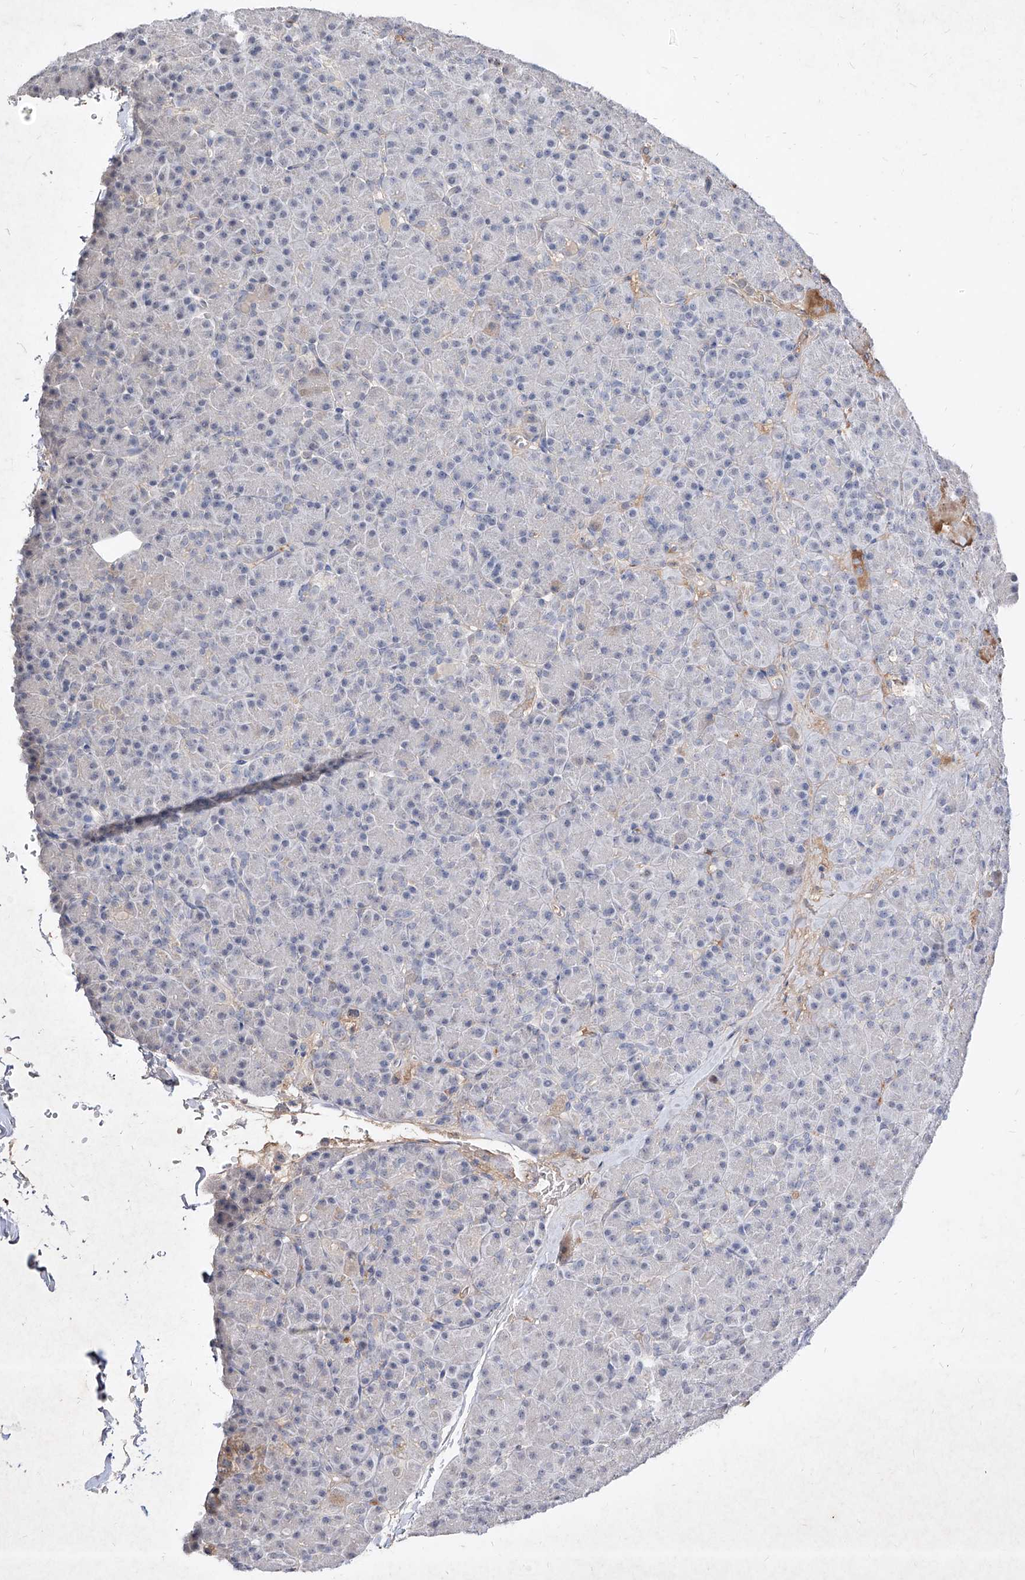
{"staining": {"intensity": "negative", "quantity": "none", "location": "none"}, "tissue": "pancreas", "cell_type": "Exocrine glandular cells", "image_type": "normal", "snomed": [{"axis": "morphology", "description": "Normal tissue, NOS"}, {"axis": "topography", "description": "Pancreas"}], "caption": "This is an IHC histopathology image of benign human pancreas. There is no staining in exocrine glandular cells.", "gene": "C4A", "patient": {"sex": "female", "age": 43}}